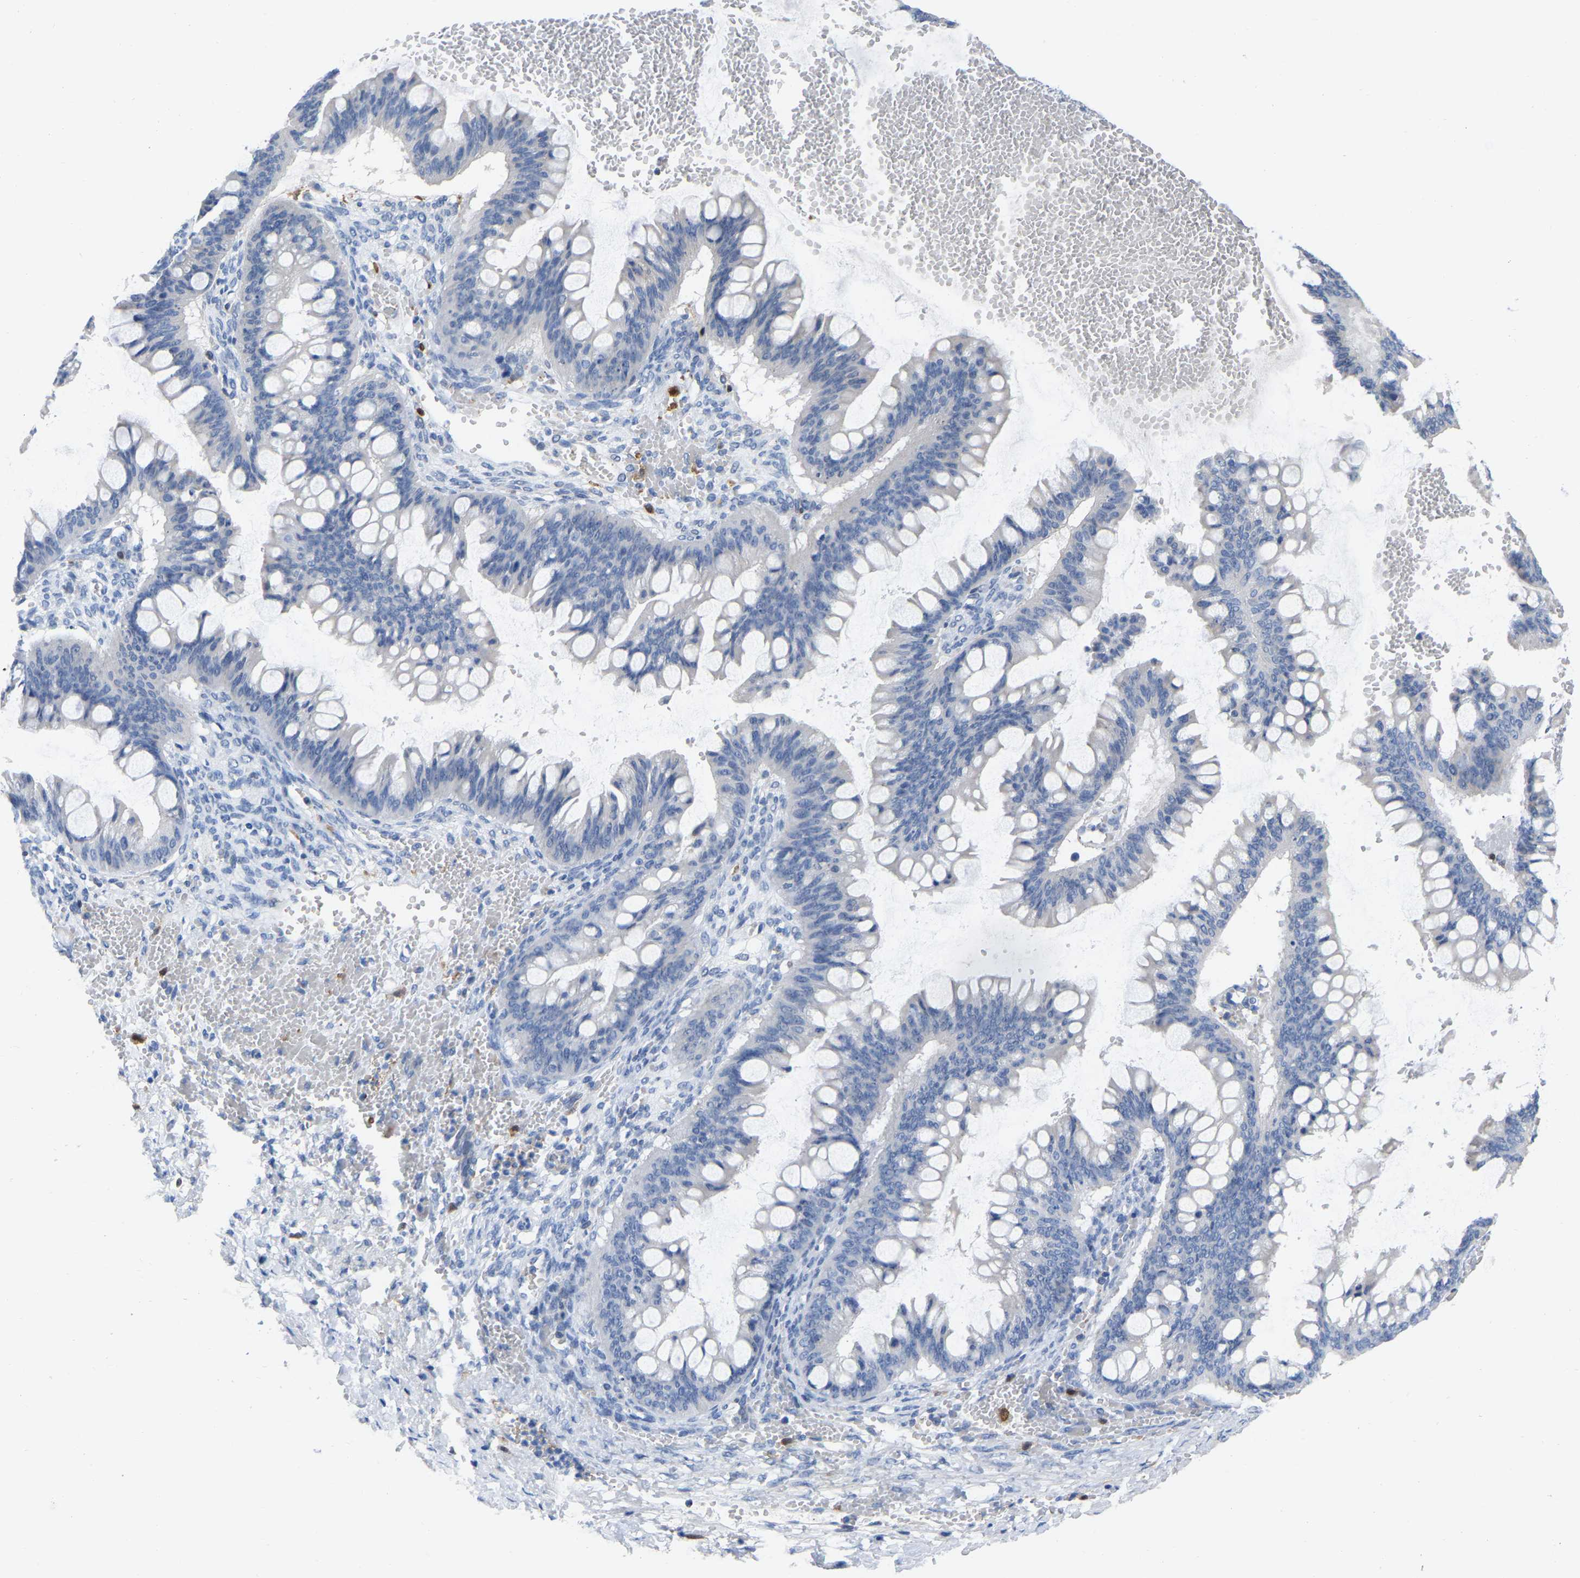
{"staining": {"intensity": "negative", "quantity": "none", "location": "none"}, "tissue": "ovarian cancer", "cell_type": "Tumor cells", "image_type": "cancer", "snomed": [{"axis": "morphology", "description": "Cystadenocarcinoma, mucinous, NOS"}, {"axis": "topography", "description": "Ovary"}], "caption": "High magnification brightfield microscopy of ovarian cancer stained with DAB (3,3'-diaminobenzidine) (brown) and counterstained with hematoxylin (blue): tumor cells show no significant positivity.", "gene": "ULBP2", "patient": {"sex": "female", "age": 73}}